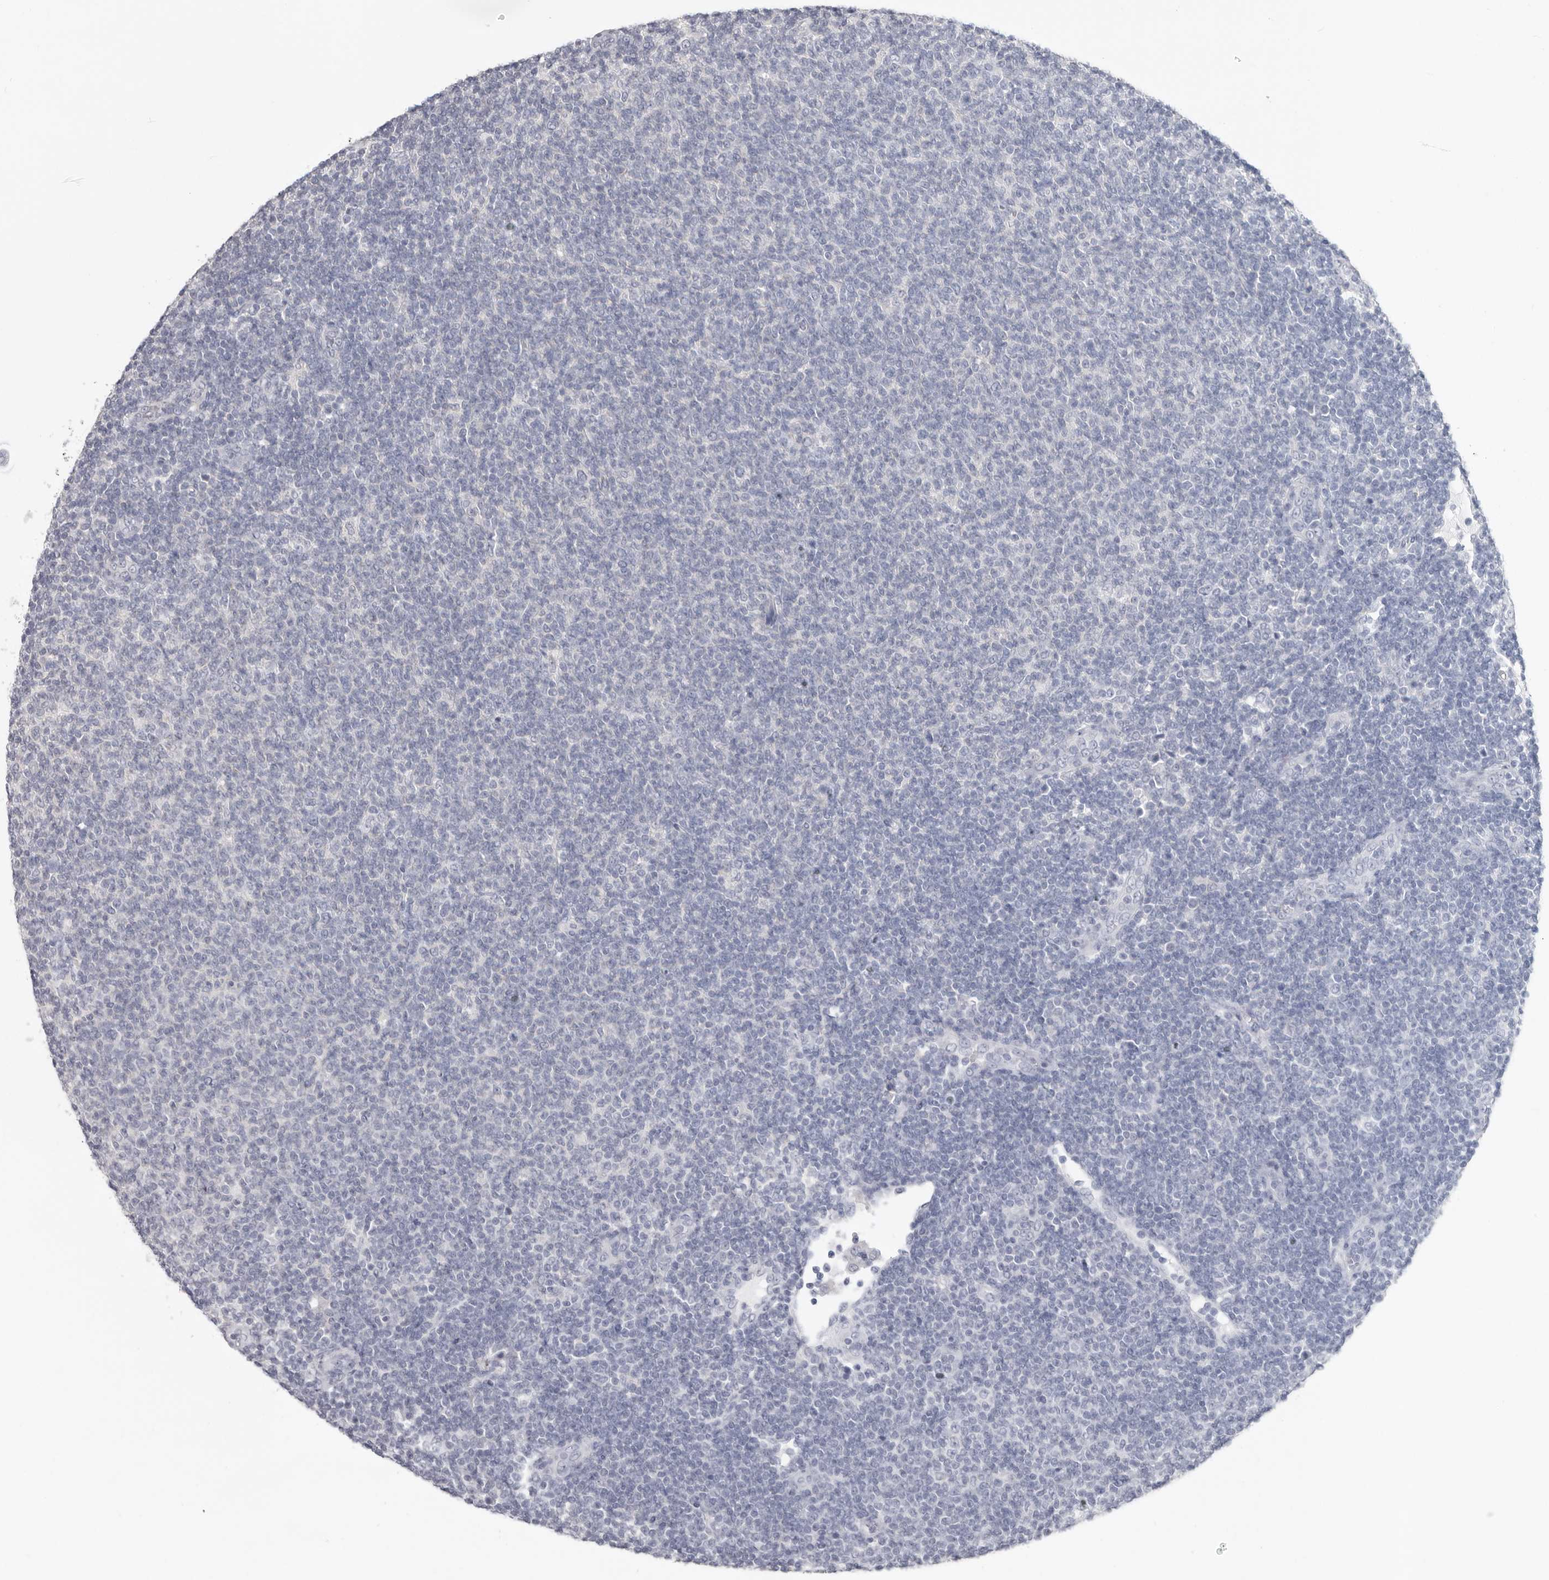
{"staining": {"intensity": "negative", "quantity": "none", "location": "none"}, "tissue": "lymphoma", "cell_type": "Tumor cells", "image_type": "cancer", "snomed": [{"axis": "morphology", "description": "Malignant lymphoma, non-Hodgkin's type, Low grade"}, {"axis": "topography", "description": "Lymph node"}], "caption": "Tumor cells show no significant protein positivity in low-grade malignant lymphoma, non-Hodgkin's type.", "gene": "LRP6", "patient": {"sex": "male", "age": 66}}